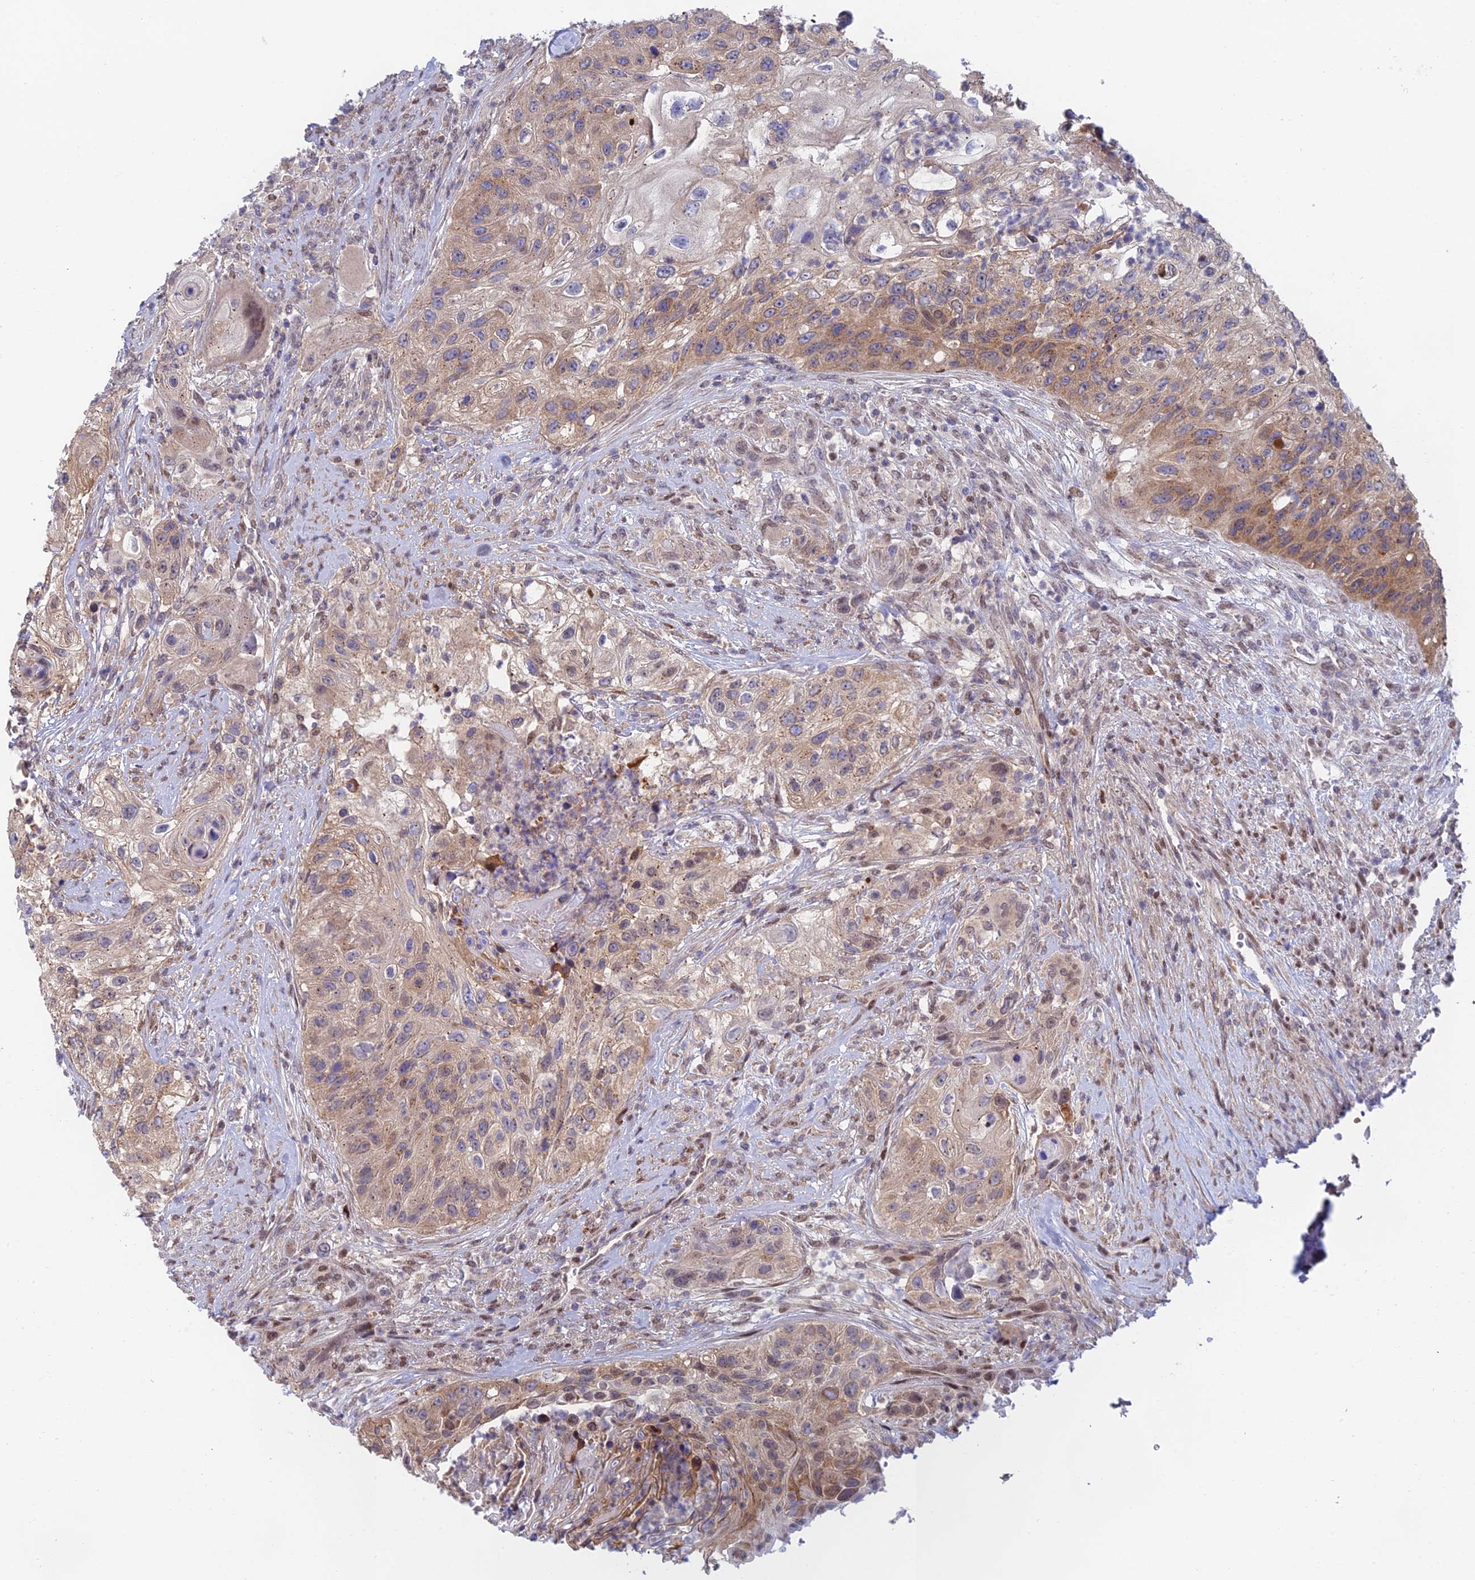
{"staining": {"intensity": "moderate", "quantity": "25%-75%", "location": "cytoplasmic/membranous"}, "tissue": "urothelial cancer", "cell_type": "Tumor cells", "image_type": "cancer", "snomed": [{"axis": "morphology", "description": "Urothelial carcinoma, High grade"}, {"axis": "topography", "description": "Urinary bladder"}], "caption": "Protein staining by IHC shows moderate cytoplasmic/membranous expression in approximately 25%-75% of tumor cells in urothelial cancer.", "gene": "MRPL17", "patient": {"sex": "female", "age": 60}}